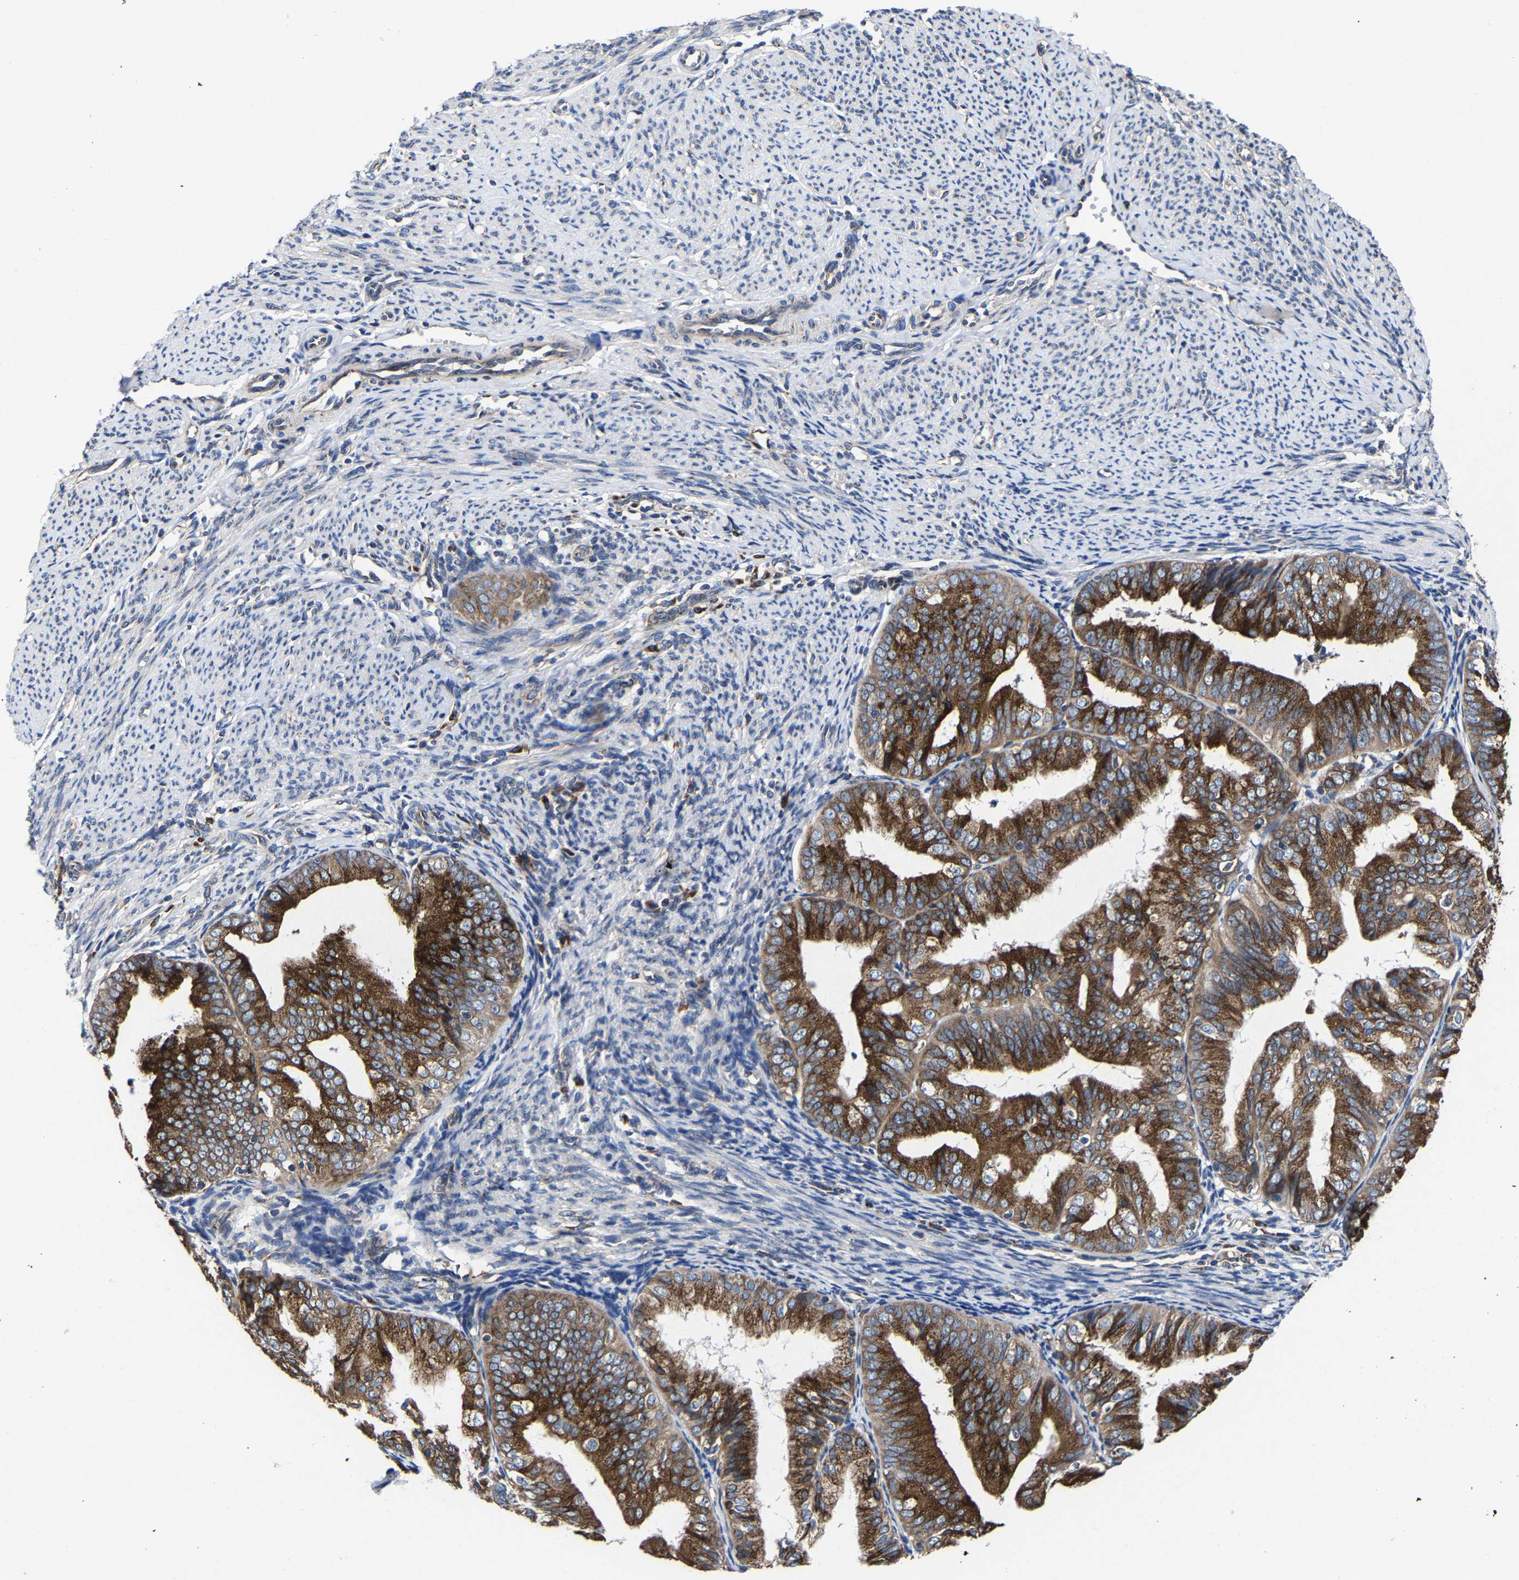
{"staining": {"intensity": "strong", "quantity": ">75%", "location": "cytoplasmic/membranous"}, "tissue": "endometrial cancer", "cell_type": "Tumor cells", "image_type": "cancer", "snomed": [{"axis": "morphology", "description": "Adenocarcinoma, NOS"}, {"axis": "topography", "description": "Endometrium"}], "caption": "A brown stain highlights strong cytoplasmic/membranous expression of a protein in endometrial adenocarcinoma tumor cells.", "gene": "EBAG9", "patient": {"sex": "female", "age": 63}}